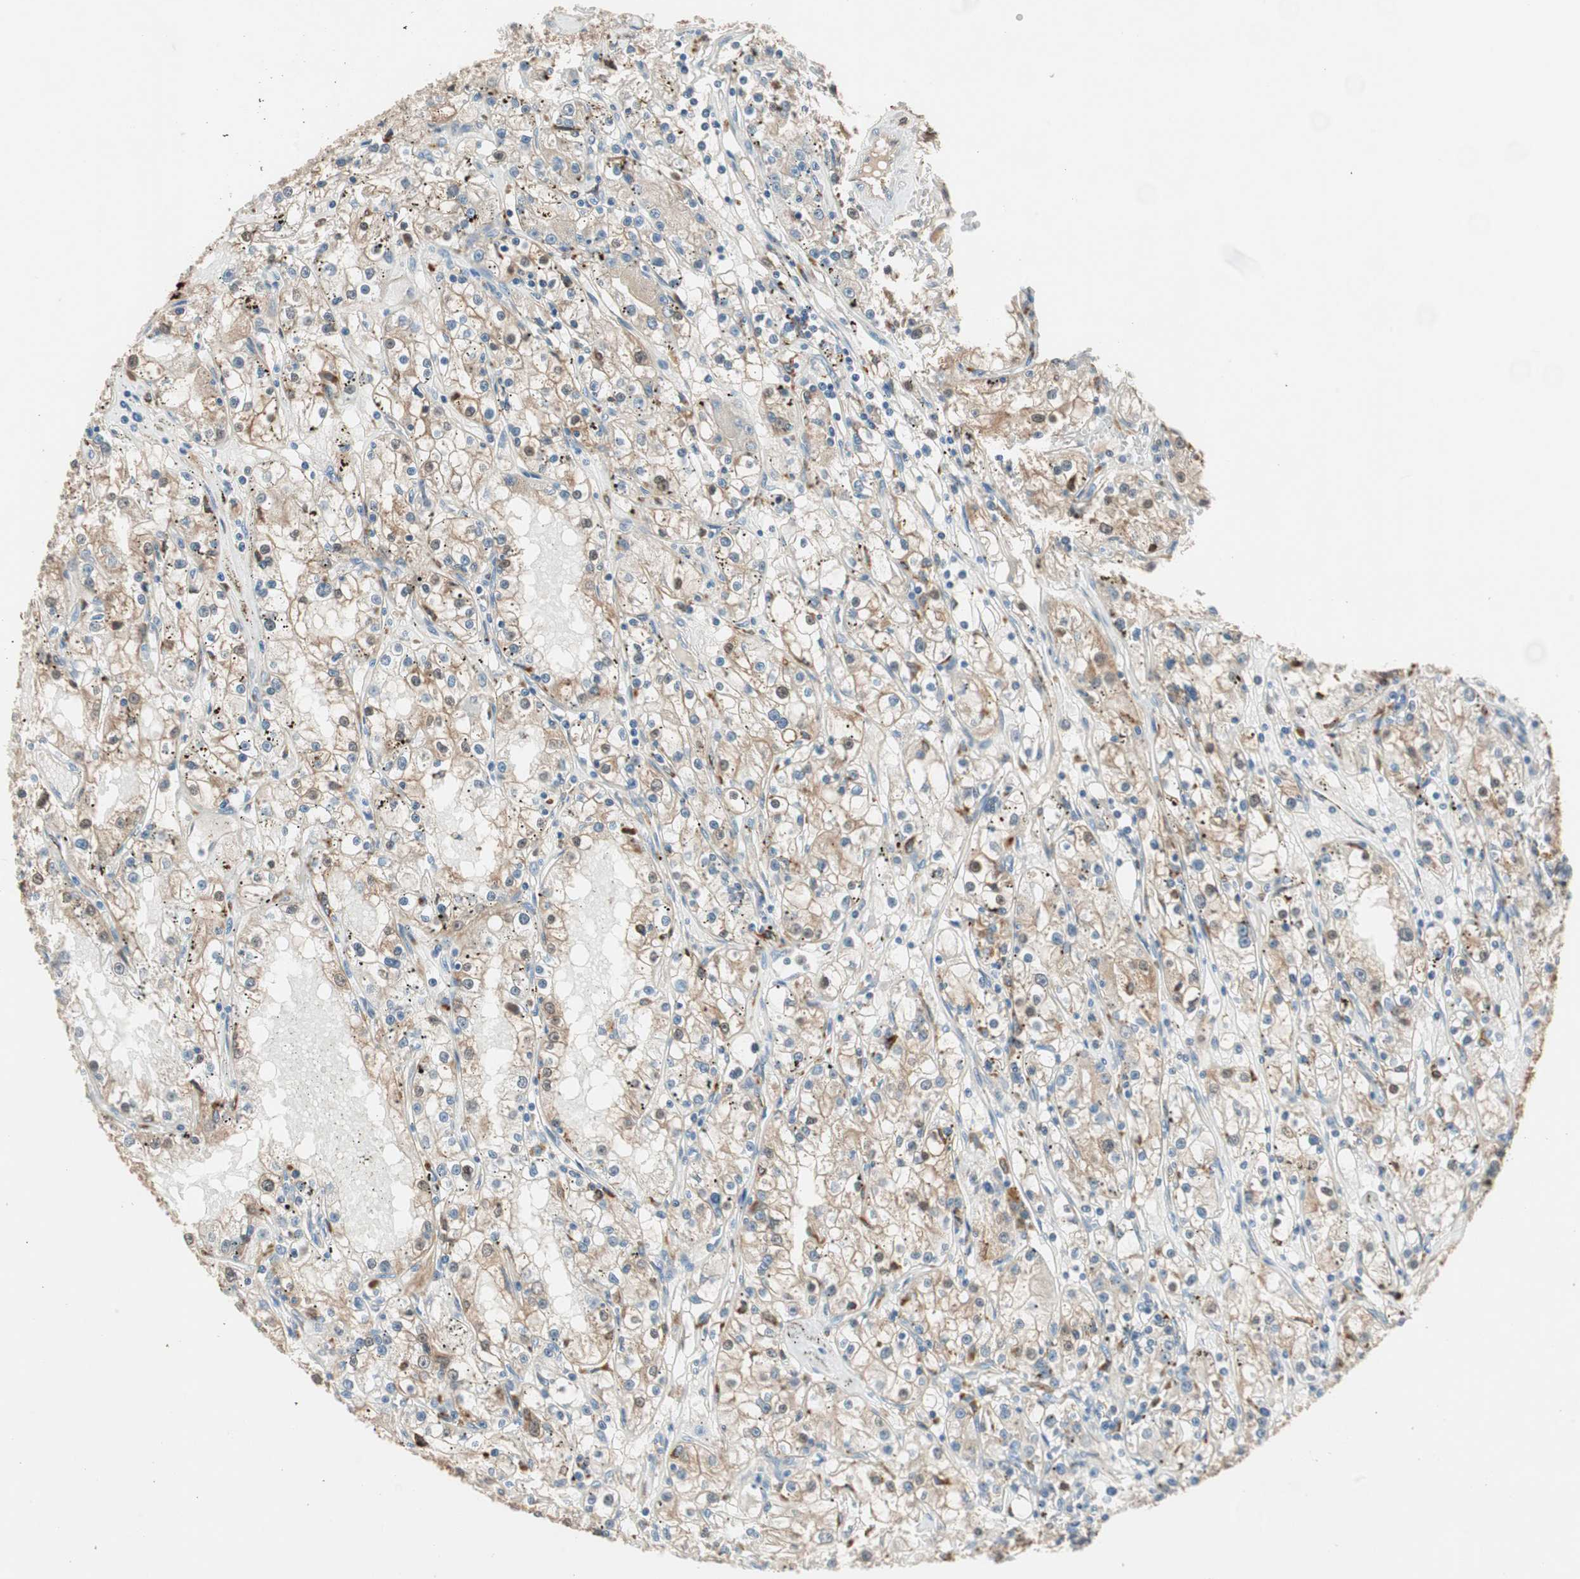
{"staining": {"intensity": "weak", "quantity": ">75%", "location": "cytoplasmic/membranous"}, "tissue": "renal cancer", "cell_type": "Tumor cells", "image_type": "cancer", "snomed": [{"axis": "morphology", "description": "Adenocarcinoma, NOS"}, {"axis": "topography", "description": "Kidney"}], "caption": "This image reveals immunohistochemistry (IHC) staining of human renal cancer, with low weak cytoplasmic/membranous positivity in approximately >75% of tumor cells.", "gene": "PIK3R3", "patient": {"sex": "male", "age": 56}}